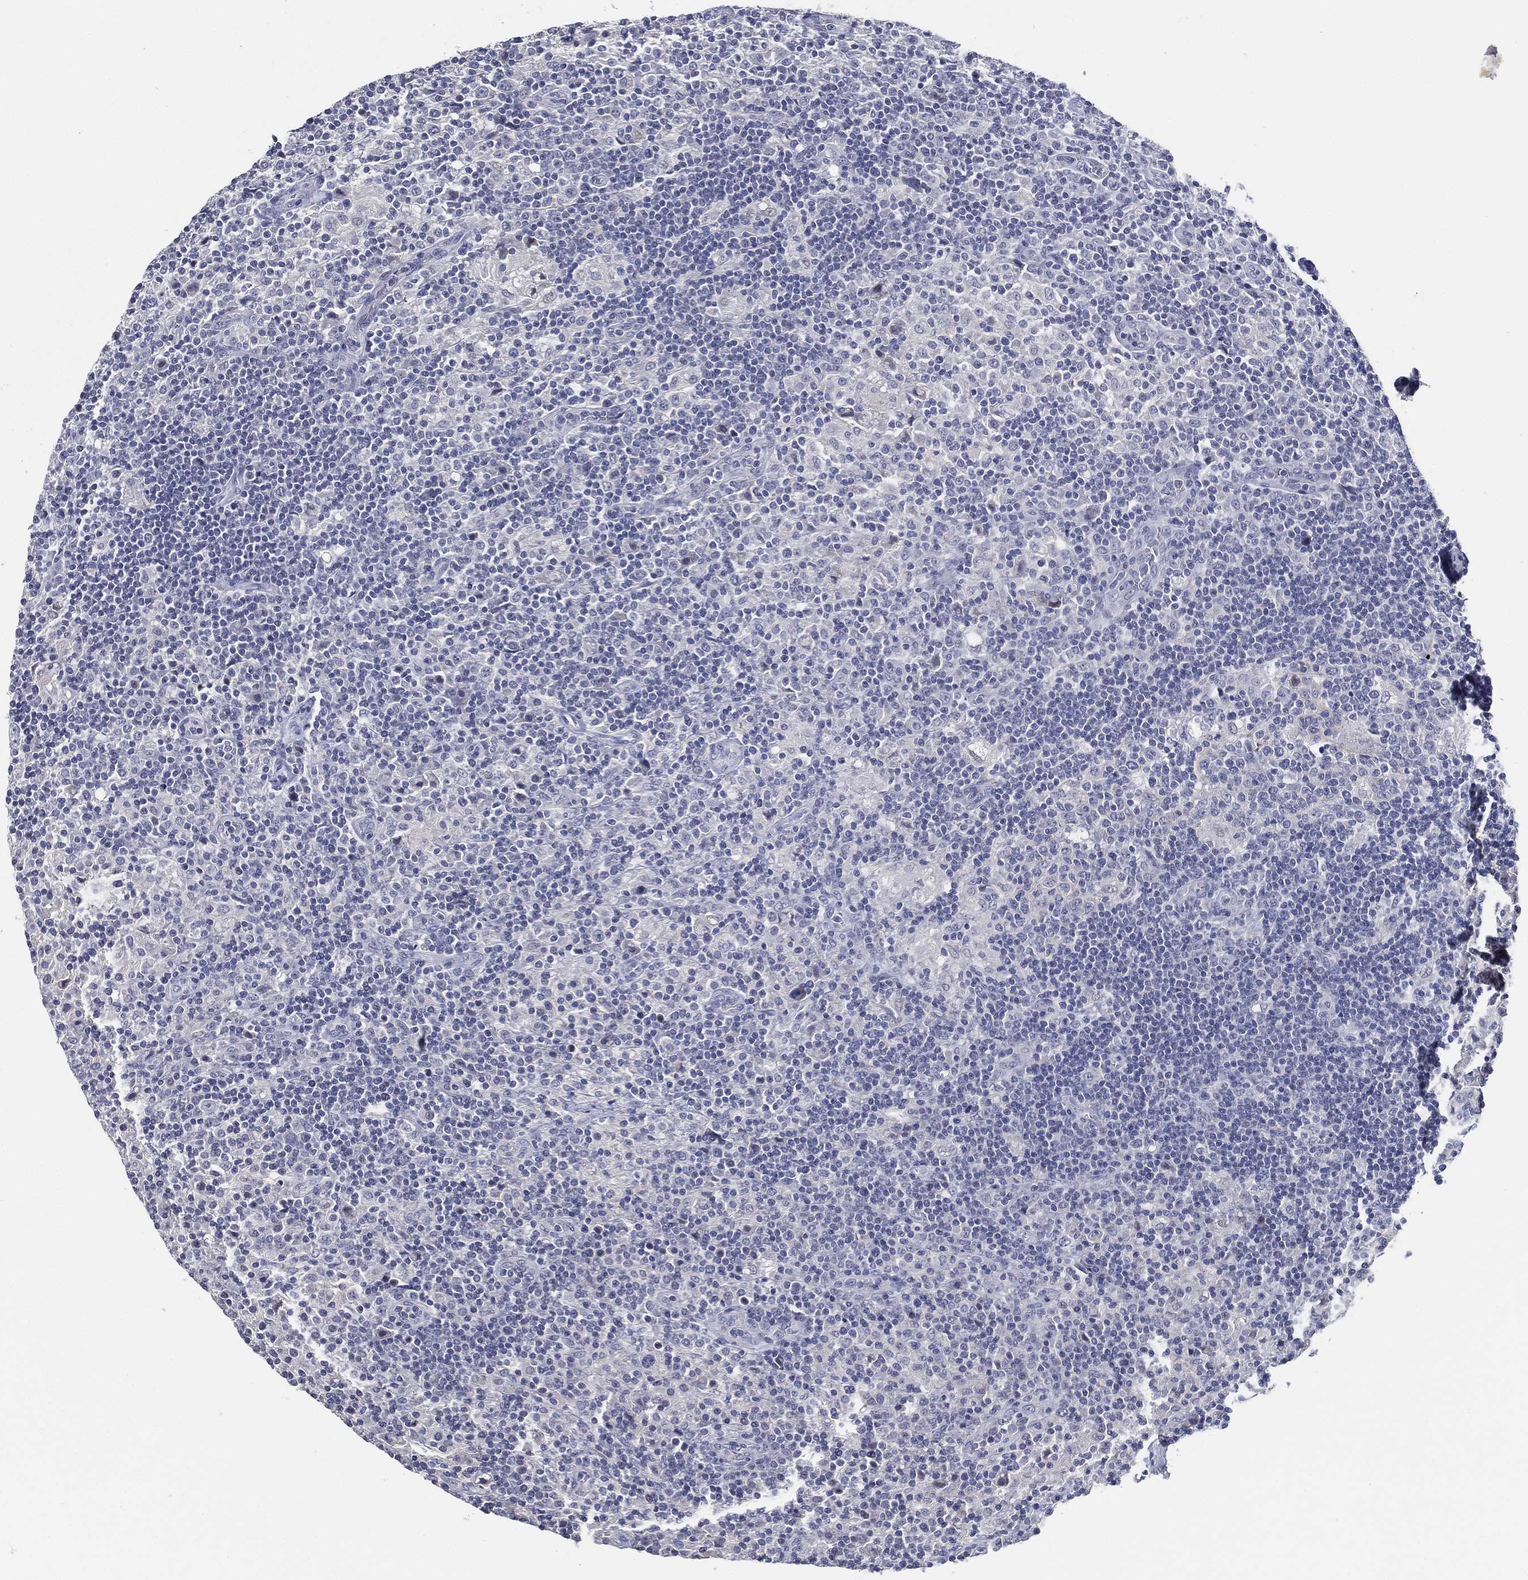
{"staining": {"intensity": "negative", "quantity": "none", "location": "none"}, "tissue": "lymphoma", "cell_type": "Tumor cells", "image_type": "cancer", "snomed": [{"axis": "morphology", "description": "Hodgkin's disease, NOS"}, {"axis": "topography", "description": "Lymph node"}], "caption": "Histopathology image shows no significant protein staining in tumor cells of lymphoma. The staining was performed using DAB to visualize the protein expression in brown, while the nuclei were stained in blue with hematoxylin (Magnification: 20x).", "gene": "SLC13A4", "patient": {"sex": "male", "age": 70}}